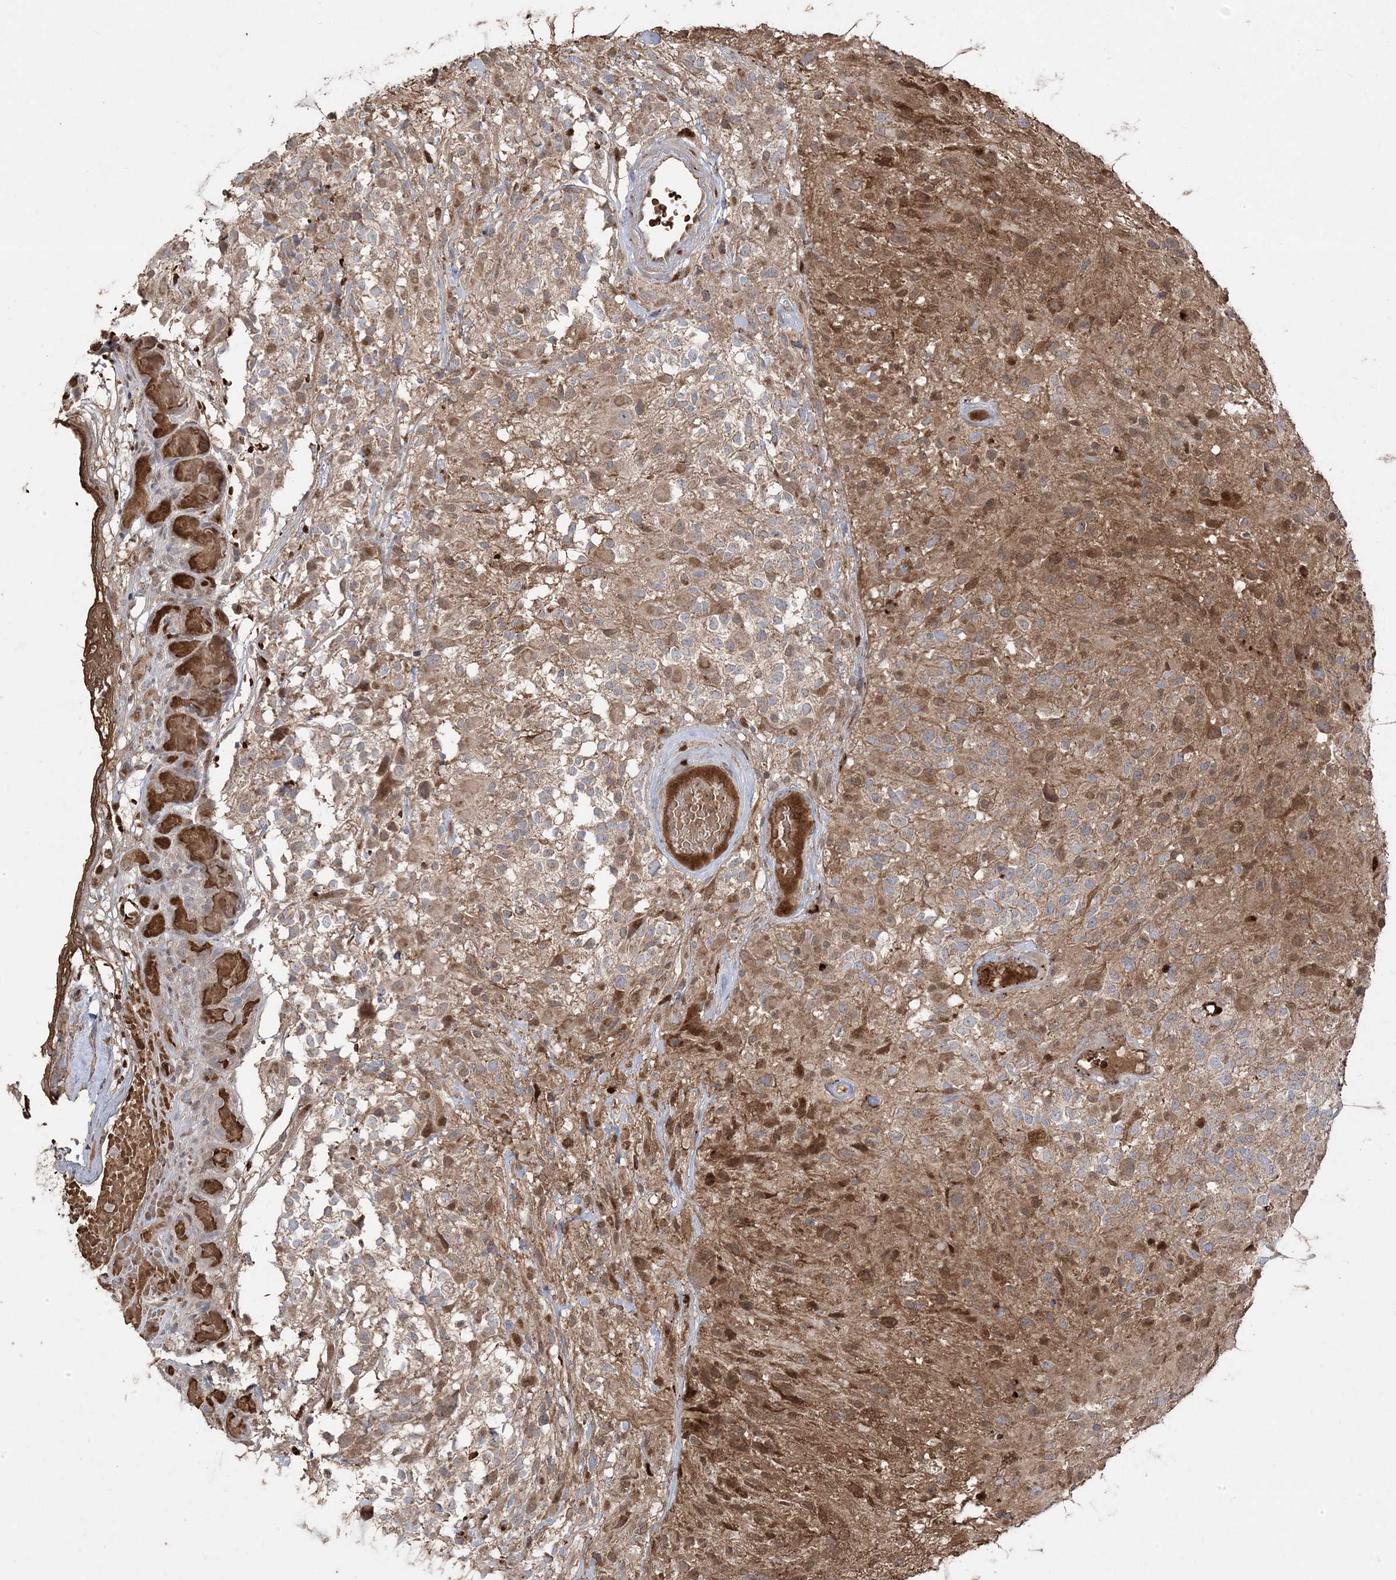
{"staining": {"intensity": "moderate", "quantity": "<25%", "location": "cytoplasmic/membranous,nuclear"}, "tissue": "glioma", "cell_type": "Tumor cells", "image_type": "cancer", "snomed": [{"axis": "morphology", "description": "Glioma, malignant, High grade"}, {"axis": "morphology", "description": "Glioblastoma, NOS"}, {"axis": "topography", "description": "Brain"}], "caption": "Glioblastoma stained with DAB (3,3'-diaminobenzidine) immunohistochemistry displays low levels of moderate cytoplasmic/membranous and nuclear expression in approximately <25% of tumor cells.", "gene": "PPOX", "patient": {"sex": "male", "age": 60}}